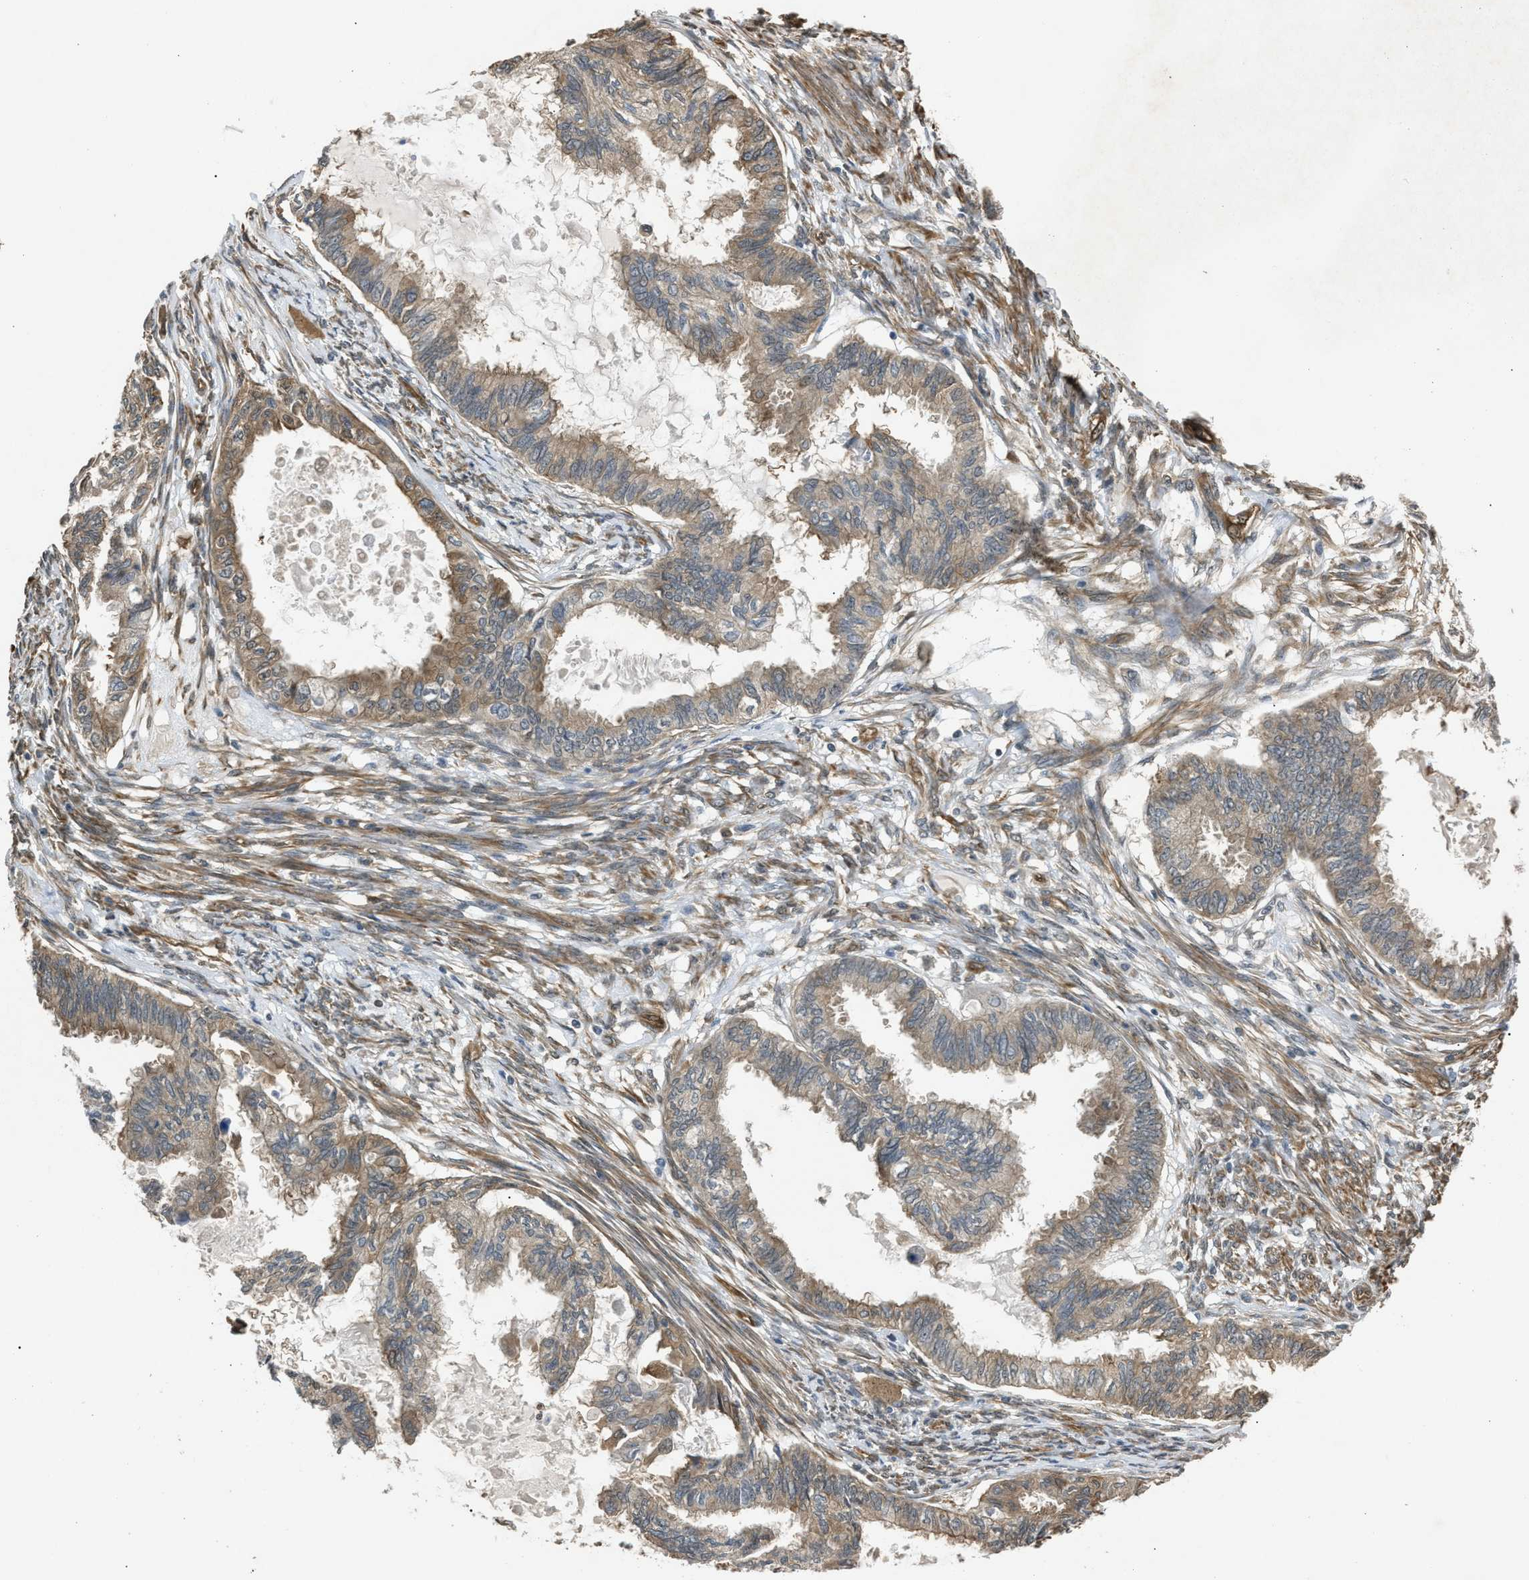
{"staining": {"intensity": "weak", "quantity": ">75%", "location": "cytoplasmic/membranous"}, "tissue": "cervical cancer", "cell_type": "Tumor cells", "image_type": "cancer", "snomed": [{"axis": "morphology", "description": "Normal tissue, NOS"}, {"axis": "morphology", "description": "Adenocarcinoma, NOS"}, {"axis": "topography", "description": "Cervix"}, {"axis": "topography", "description": "Endometrium"}], "caption": "IHC histopathology image of cervical cancer (adenocarcinoma) stained for a protein (brown), which reveals low levels of weak cytoplasmic/membranous expression in about >75% of tumor cells.", "gene": "BAG3", "patient": {"sex": "female", "age": 86}}